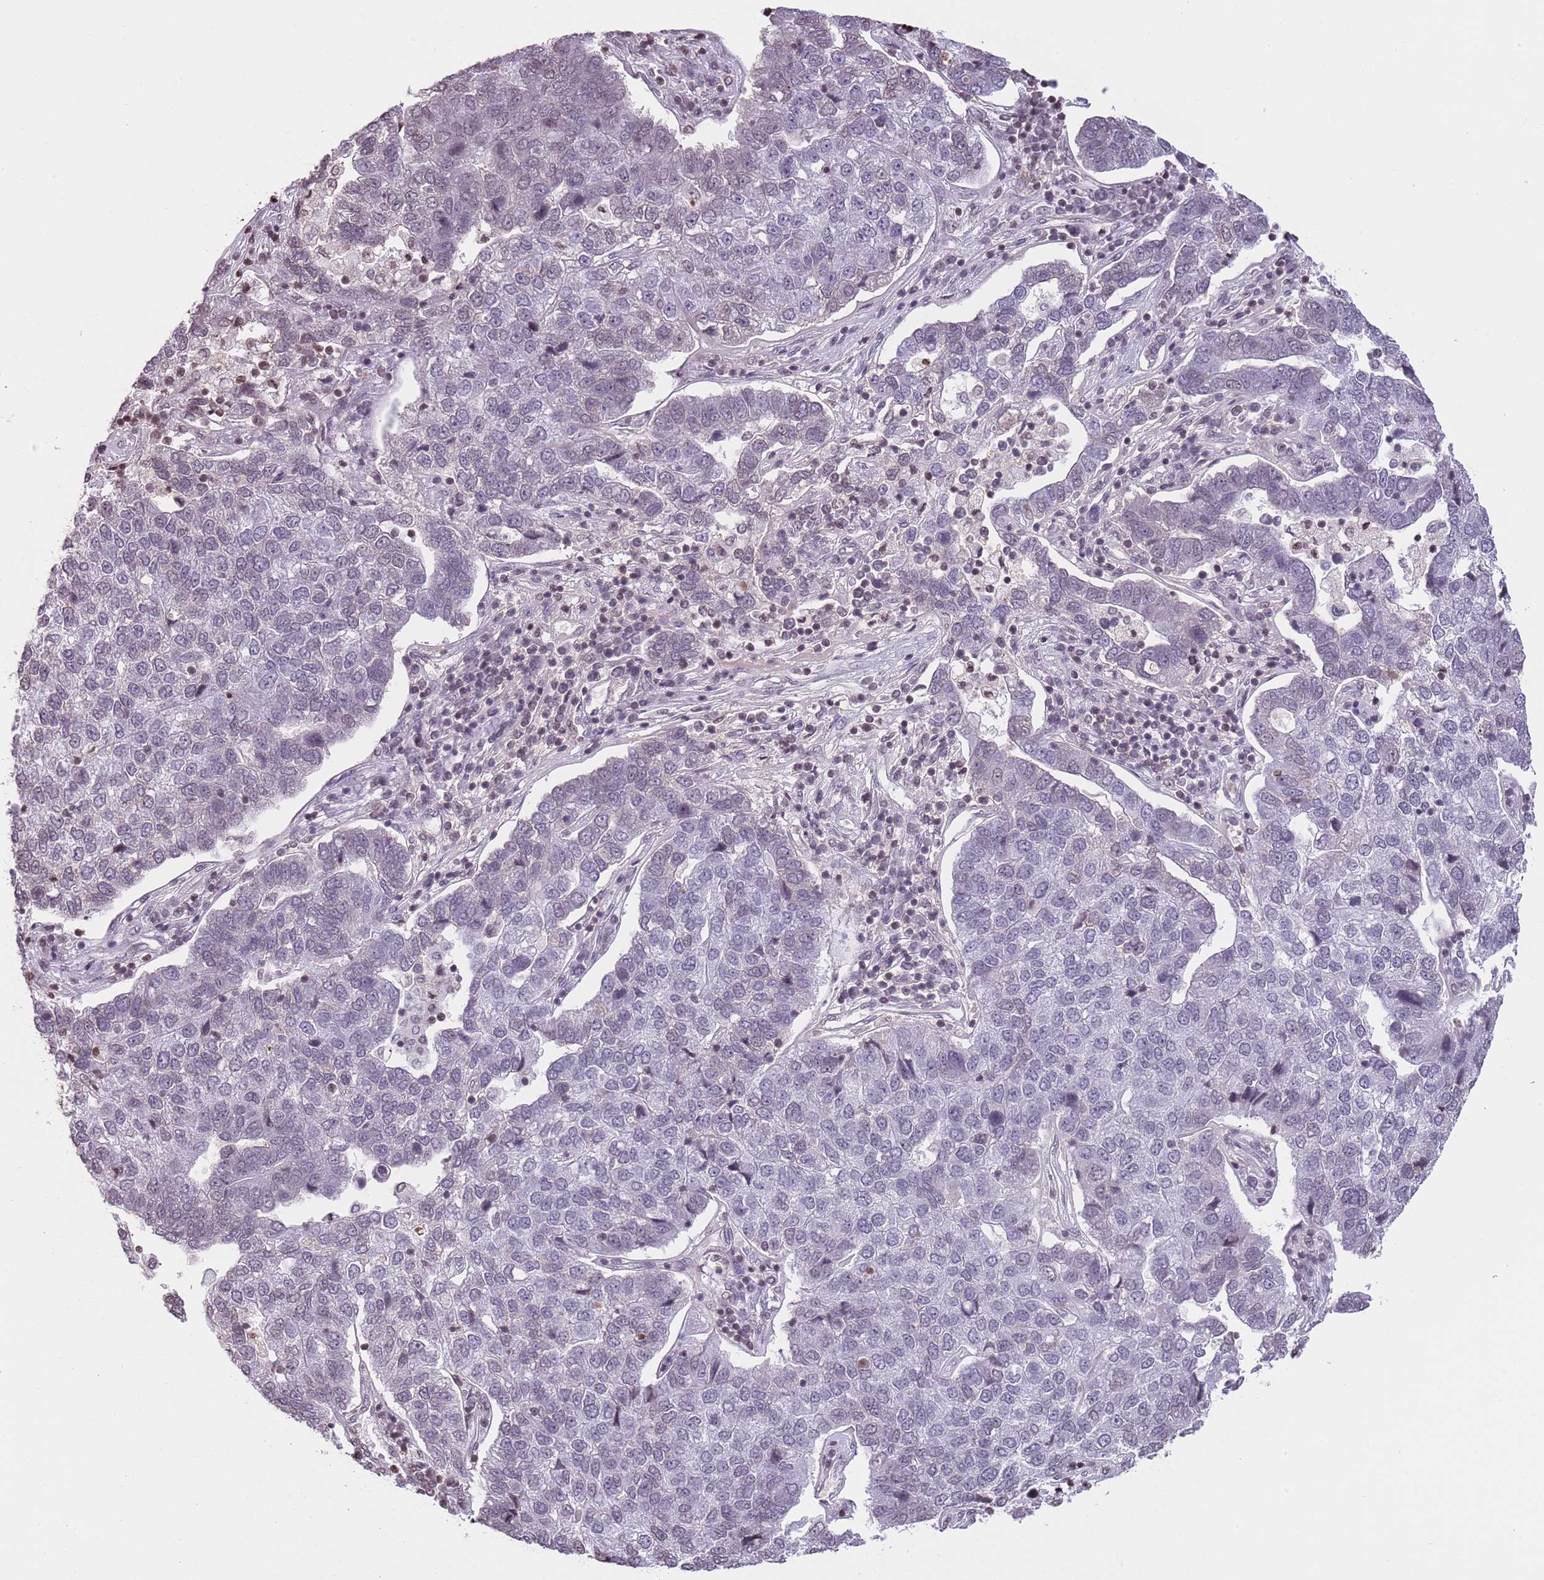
{"staining": {"intensity": "weak", "quantity": "<25%", "location": "nuclear"}, "tissue": "pancreatic cancer", "cell_type": "Tumor cells", "image_type": "cancer", "snomed": [{"axis": "morphology", "description": "Adenocarcinoma, NOS"}, {"axis": "topography", "description": "Pancreas"}], "caption": "Immunohistochemical staining of adenocarcinoma (pancreatic) exhibits no significant expression in tumor cells.", "gene": "KPNA3", "patient": {"sex": "female", "age": 61}}